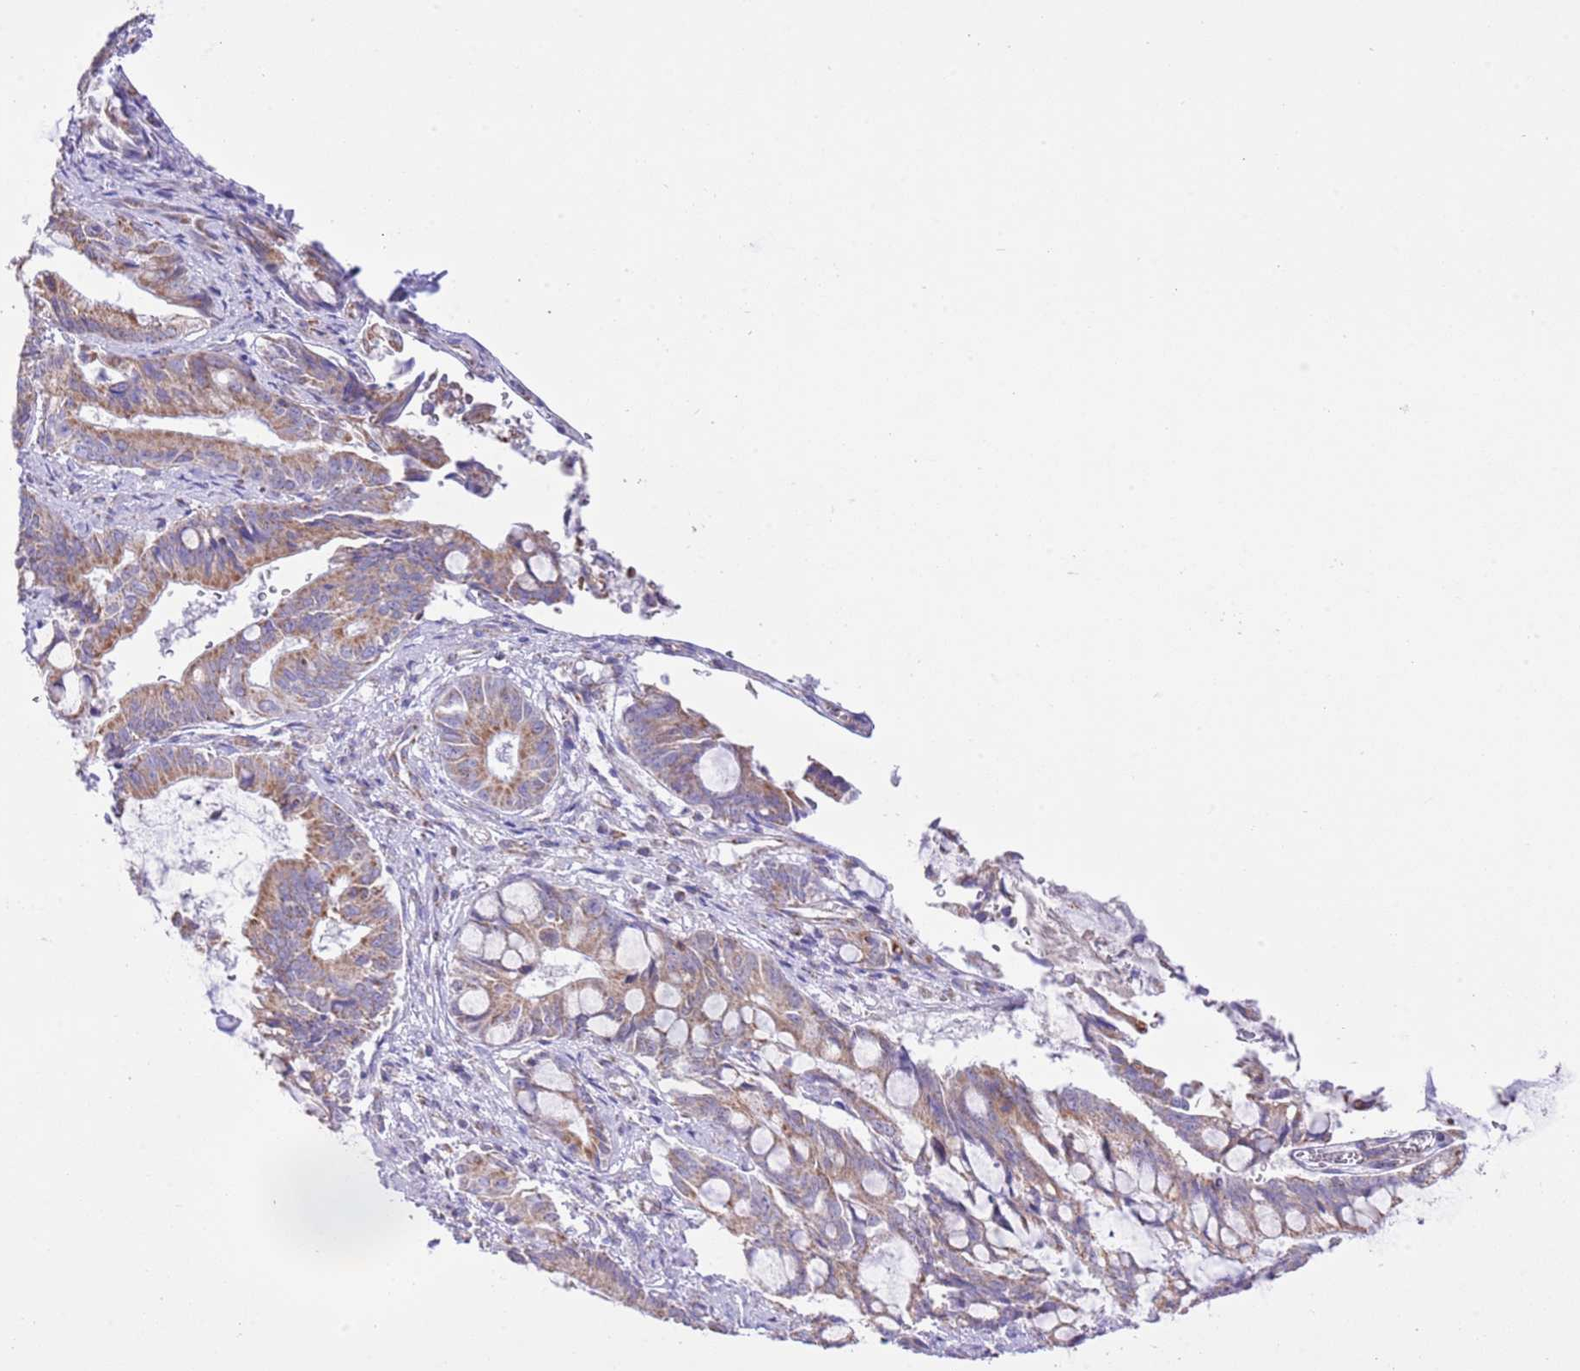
{"staining": {"intensity": "moderate", "quantity": "25%-75%", "location": "cytoplasmic/membranous"}, "tissue": "pancreatic cancer", "cell_type": "Tumor cells", "image_type": "cancer", "snomed": [{"axis": "morphology", "description": "Adenocarcinoma, NOS"}, {"axis": "topography", "description": "Pancreas"}], "caption": "IHC staining of pancreatic cancer (adenocarcinoma), which displays medium levels of moderate cytoplasmic/membranous expression in approximately 25%-75% of tumor cells indicating moderate cytoplasmic/membranous protein positivity. The staining was performed using DAB (3,3'-diaminobenzidine) (brown) for protein detection and nuclei were counterstained in hematoxylin (blue).", "gene": "TEKTIP1", "patient": {"sex": "male", "age": 68}}